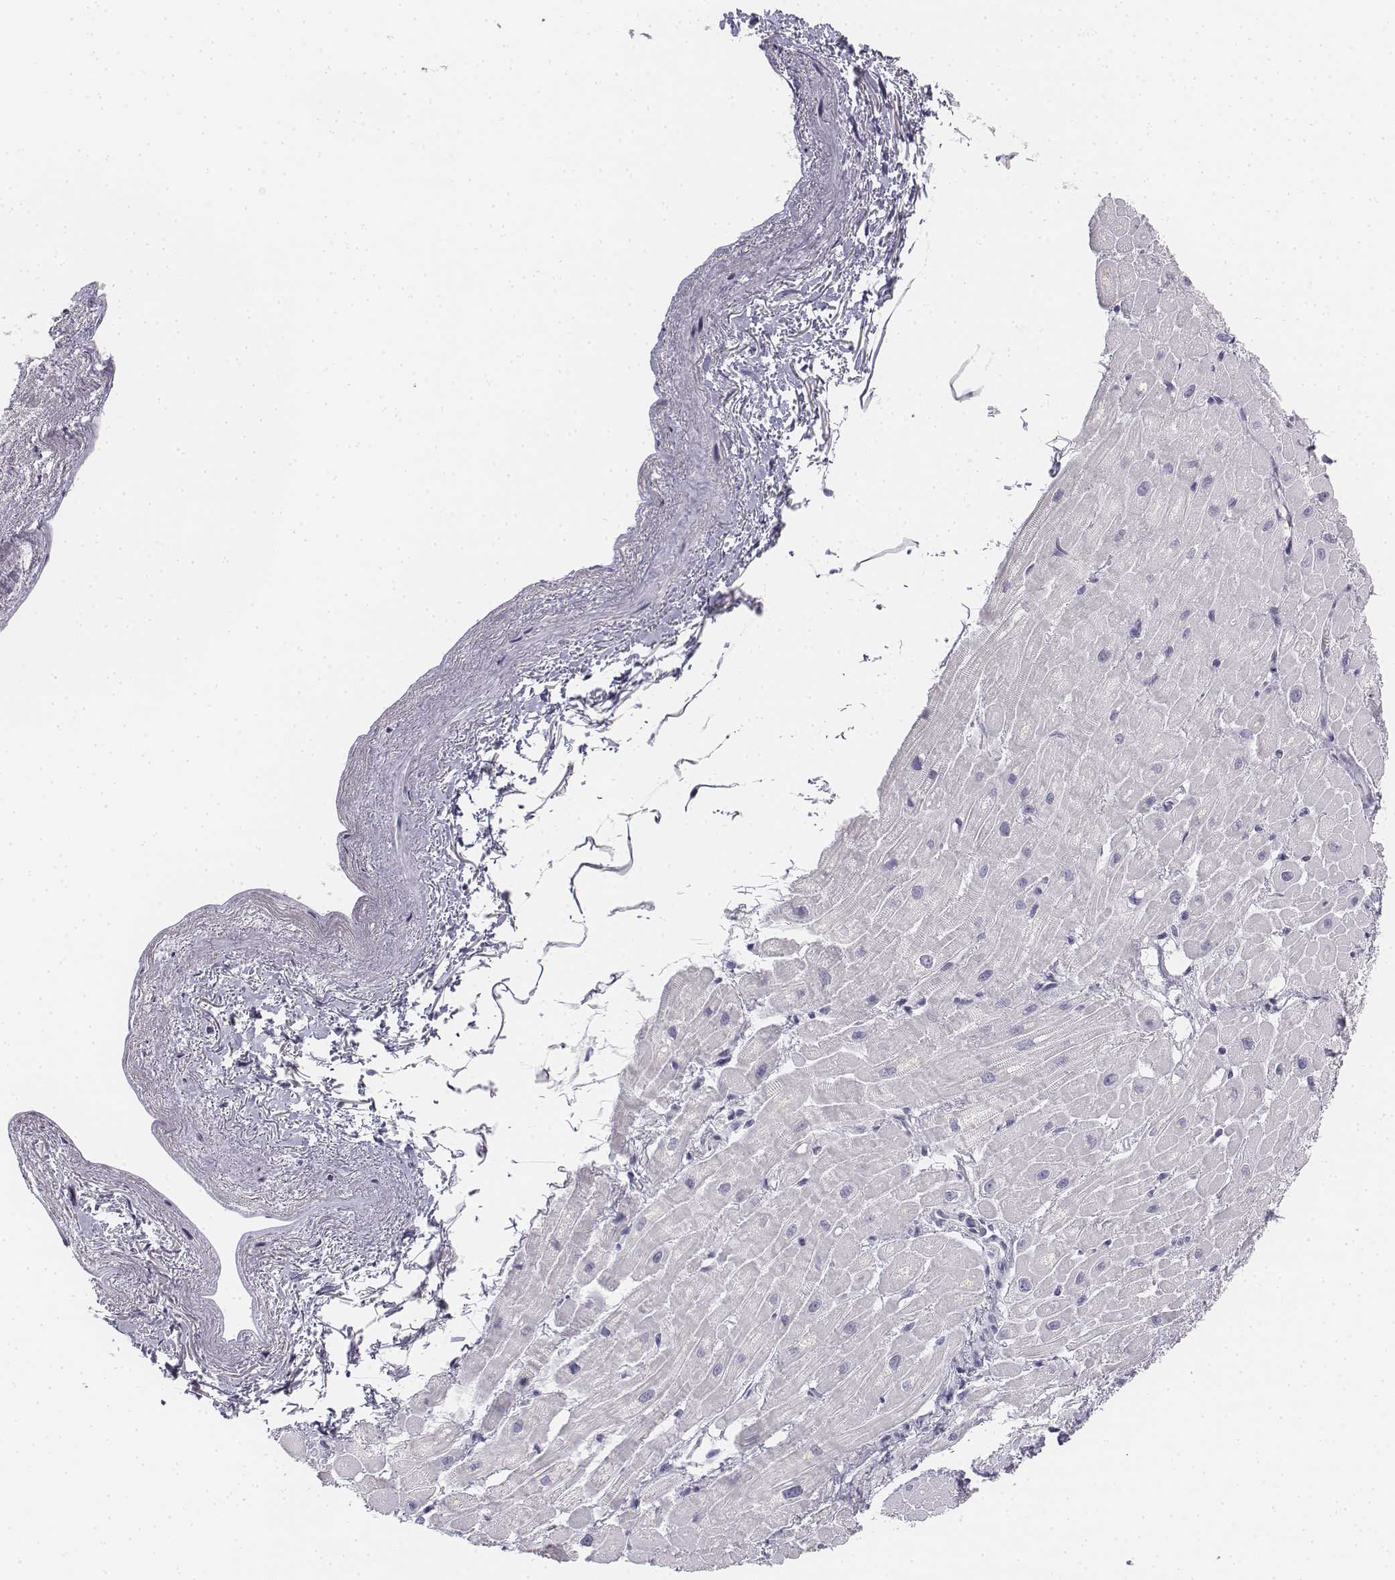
{"staining": {"intensity": "negative", "quantity": "none", "location": "none"}, "tissue": "heart muscle", "cell_type": "Cardiomyocytes", "image_type": "normal", "snomed": [{"axis": "morphology", "description": "Normal tissue, NOS"}, {"axis": "topography", "description": "Heart"}], "caption": "Human heart muscle stained for a protein using immunohistochemistry (IHC) displays no positivity in cardiomyocytes.", "gene": "UCN2", "patient": {"sex": "male", "age": 62}}